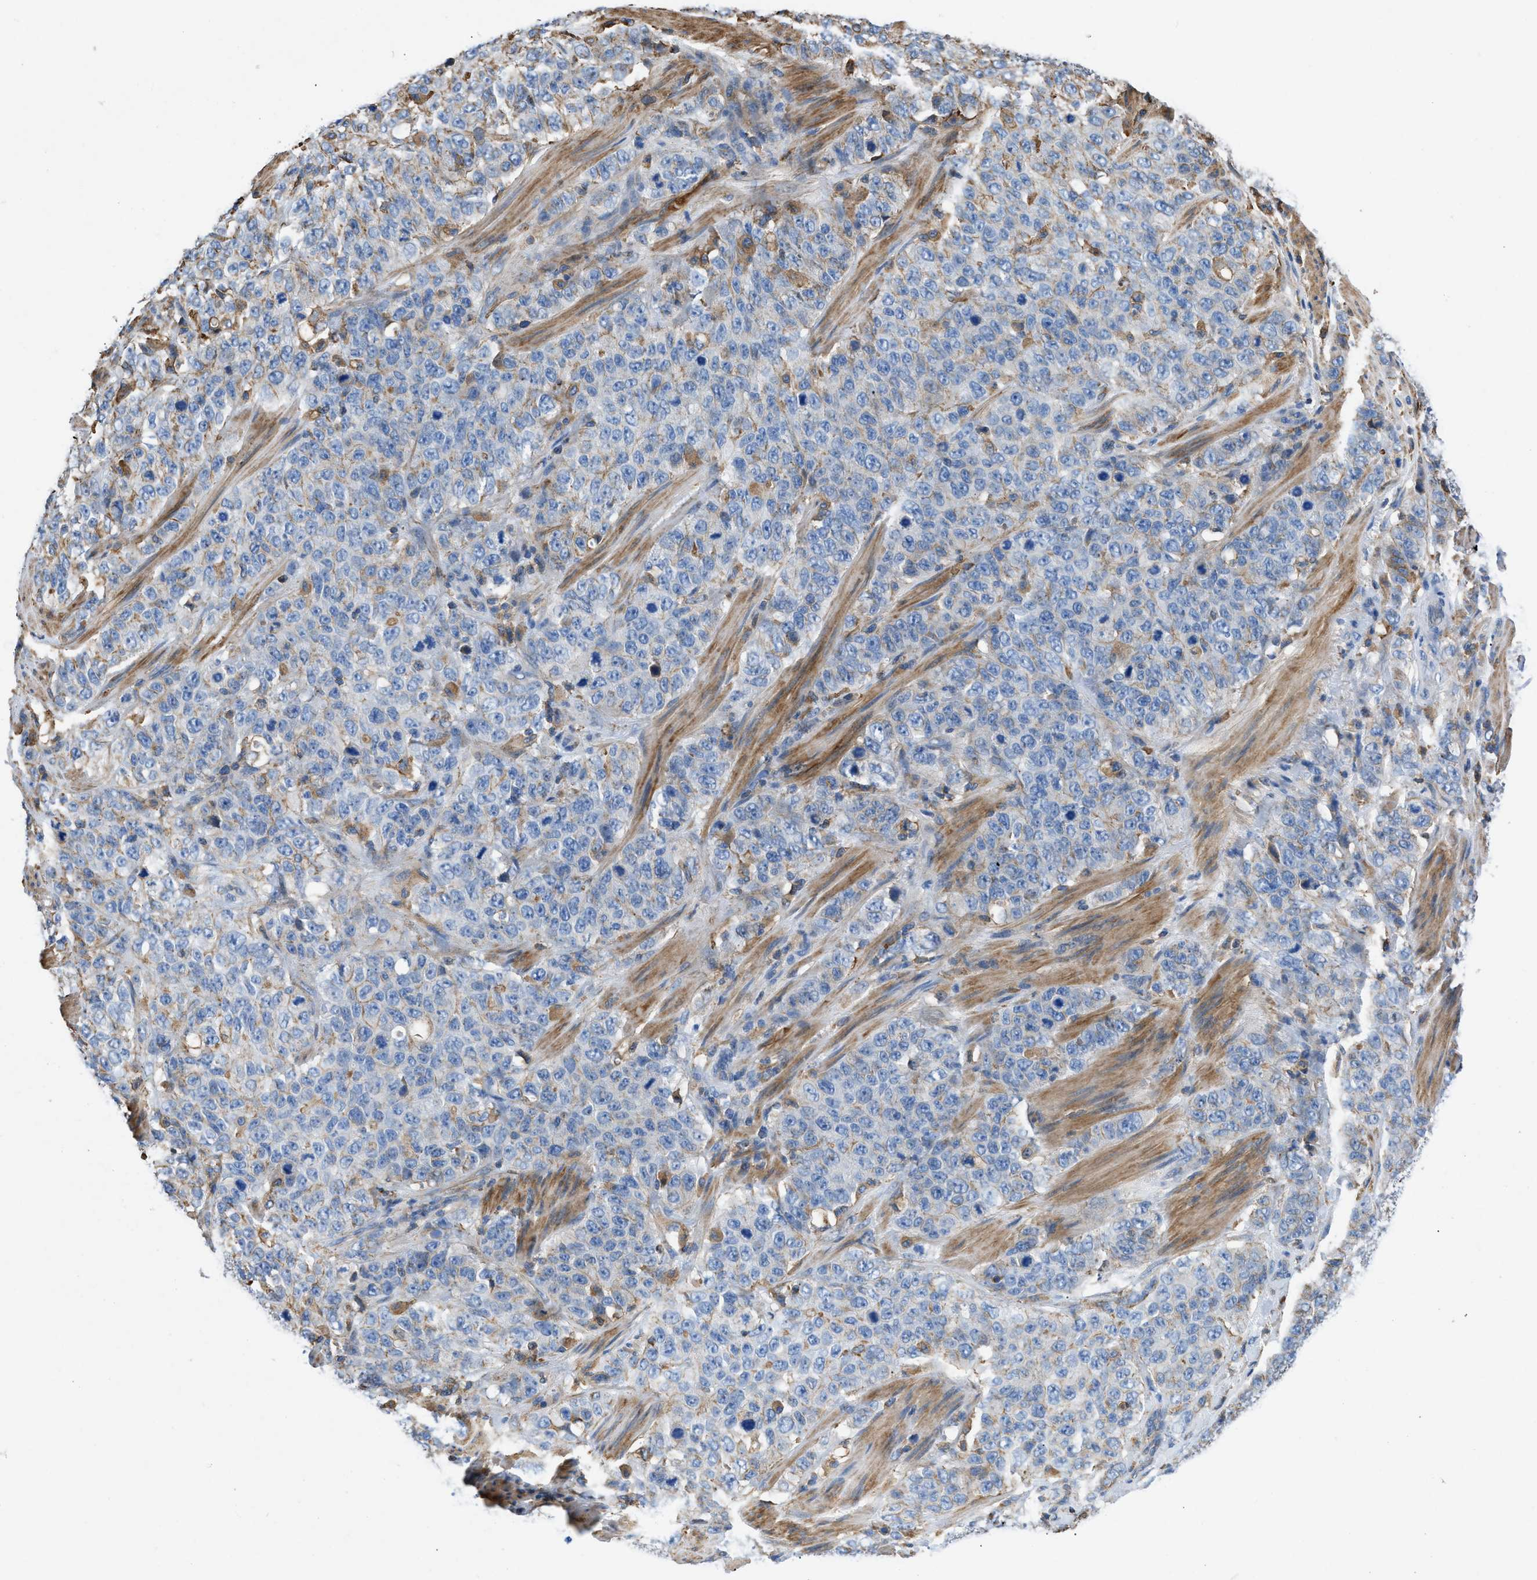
{"staining": {"intensity": "negative", "quantity": "none", "location": "none"}, "tissue": "stomach cancer", "cell_type": "Tumor cells", "image_type": "cancer", "snomed": [{"axis": "morphology", "description": "Adenocarcinoma, NOS"}, {"axis": "topography", "description": "Stomach"}], "caption": "Tumor cells show no significant positivity in stomach cancer.", "gene": "ATP6V0D1", "patient": {"sex": "male", "age": 48}}